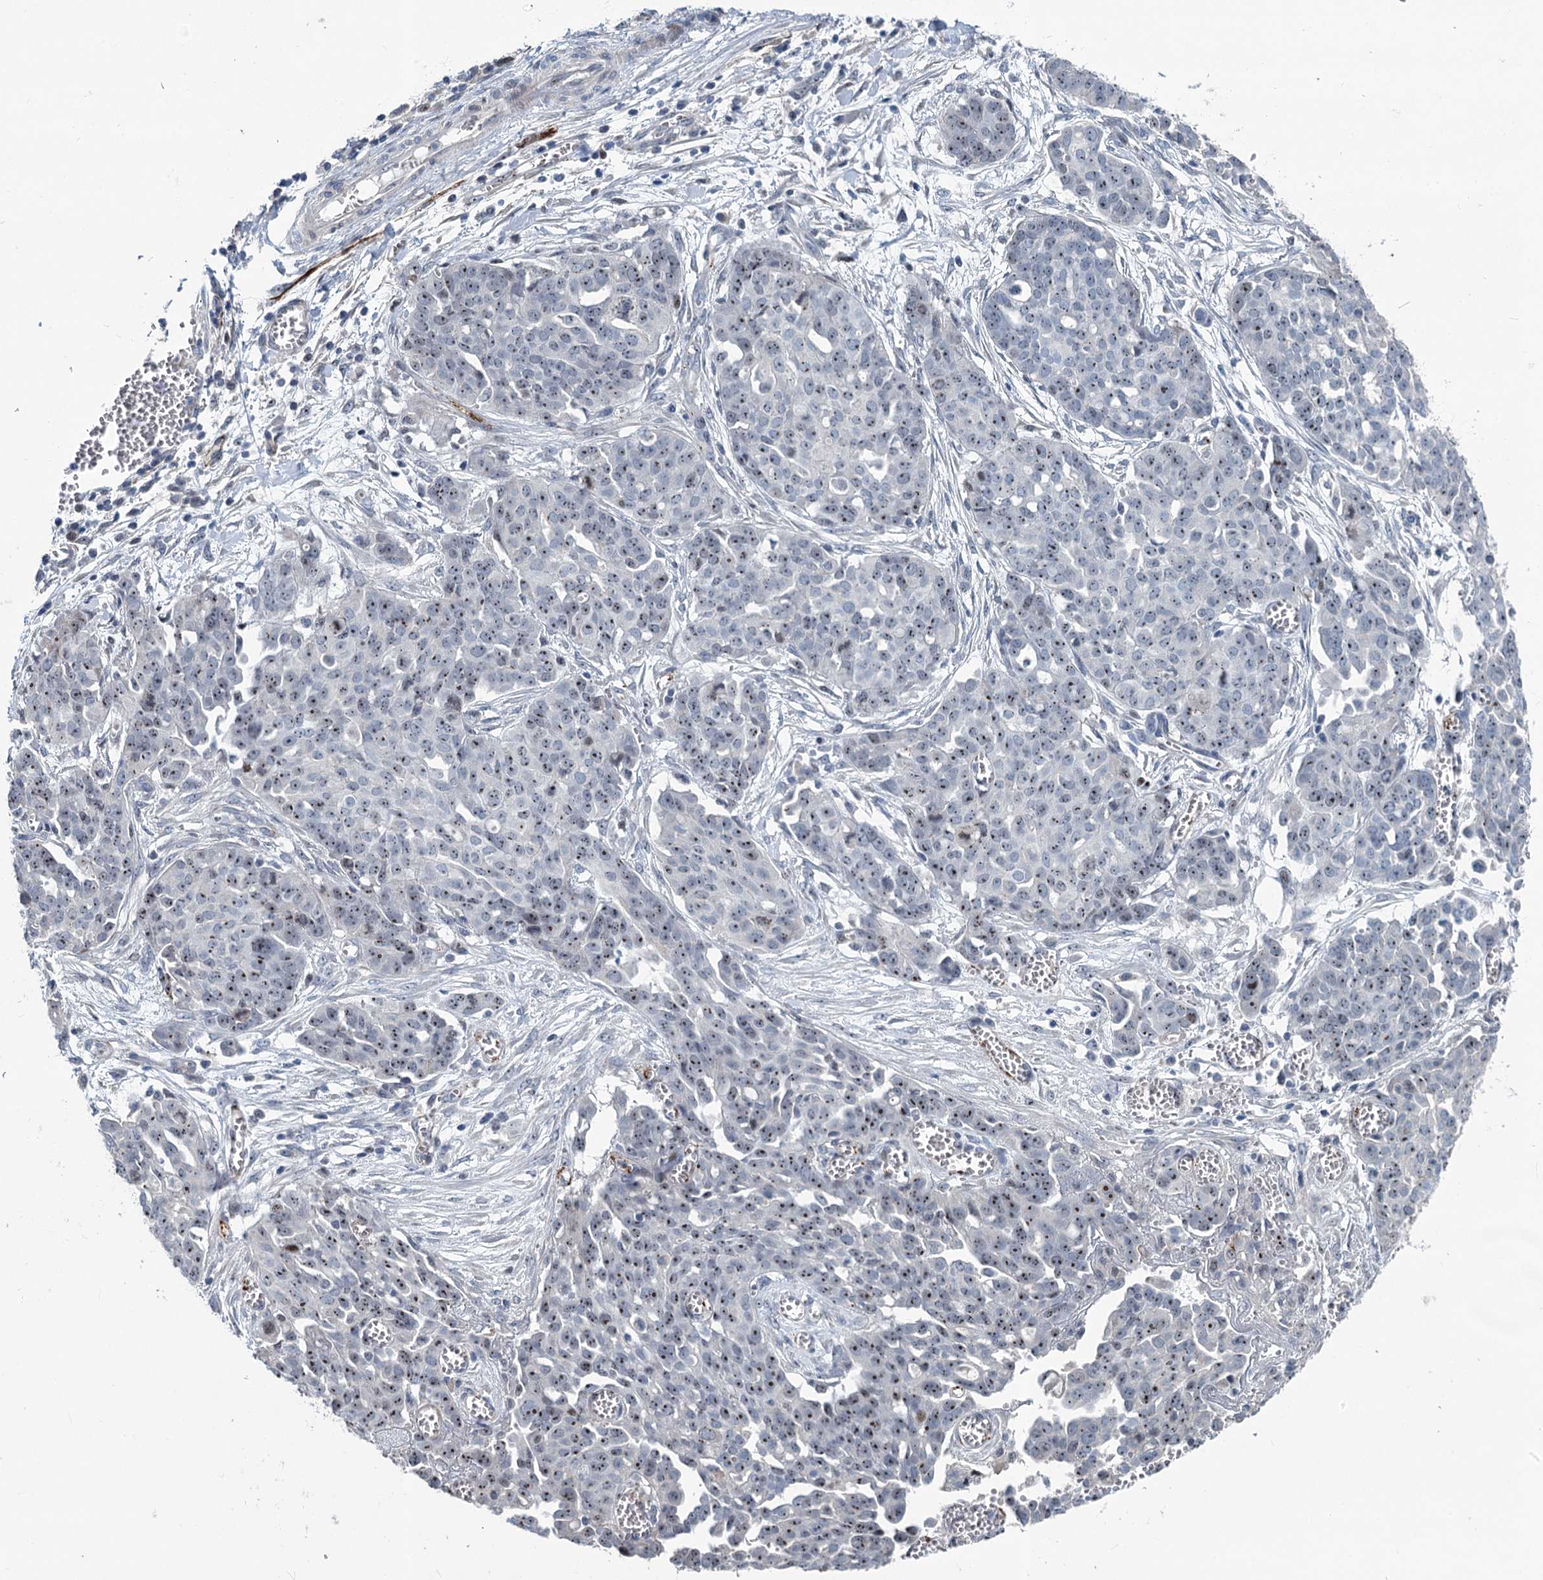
{"staining": {"intensity": "moderate", "quantity": "25%-75%", "location": "nuclear"}, "tissue": "ovarian cancer", "cell_type": "Tumor cells", "image_type": "cancer", "snomed": [{"axis": "morphology", "description": "Cystadenocarcinoma, serous, NOS"}, {"axis": "topography", "description": "Soft tissue"}, {"axis": "topography", "description": "Ovary"}], "caption": "Immunohistochemistry micrograph of human serous cystadenocarcinoma (ovarian) stained for a protein (brown), which demonstrates medium levels of moderate nuclear expression in approximately 25%-75% of tumor cells.", "gene": "ASXL3", "patient": {"sex": "female", "age": 57}}